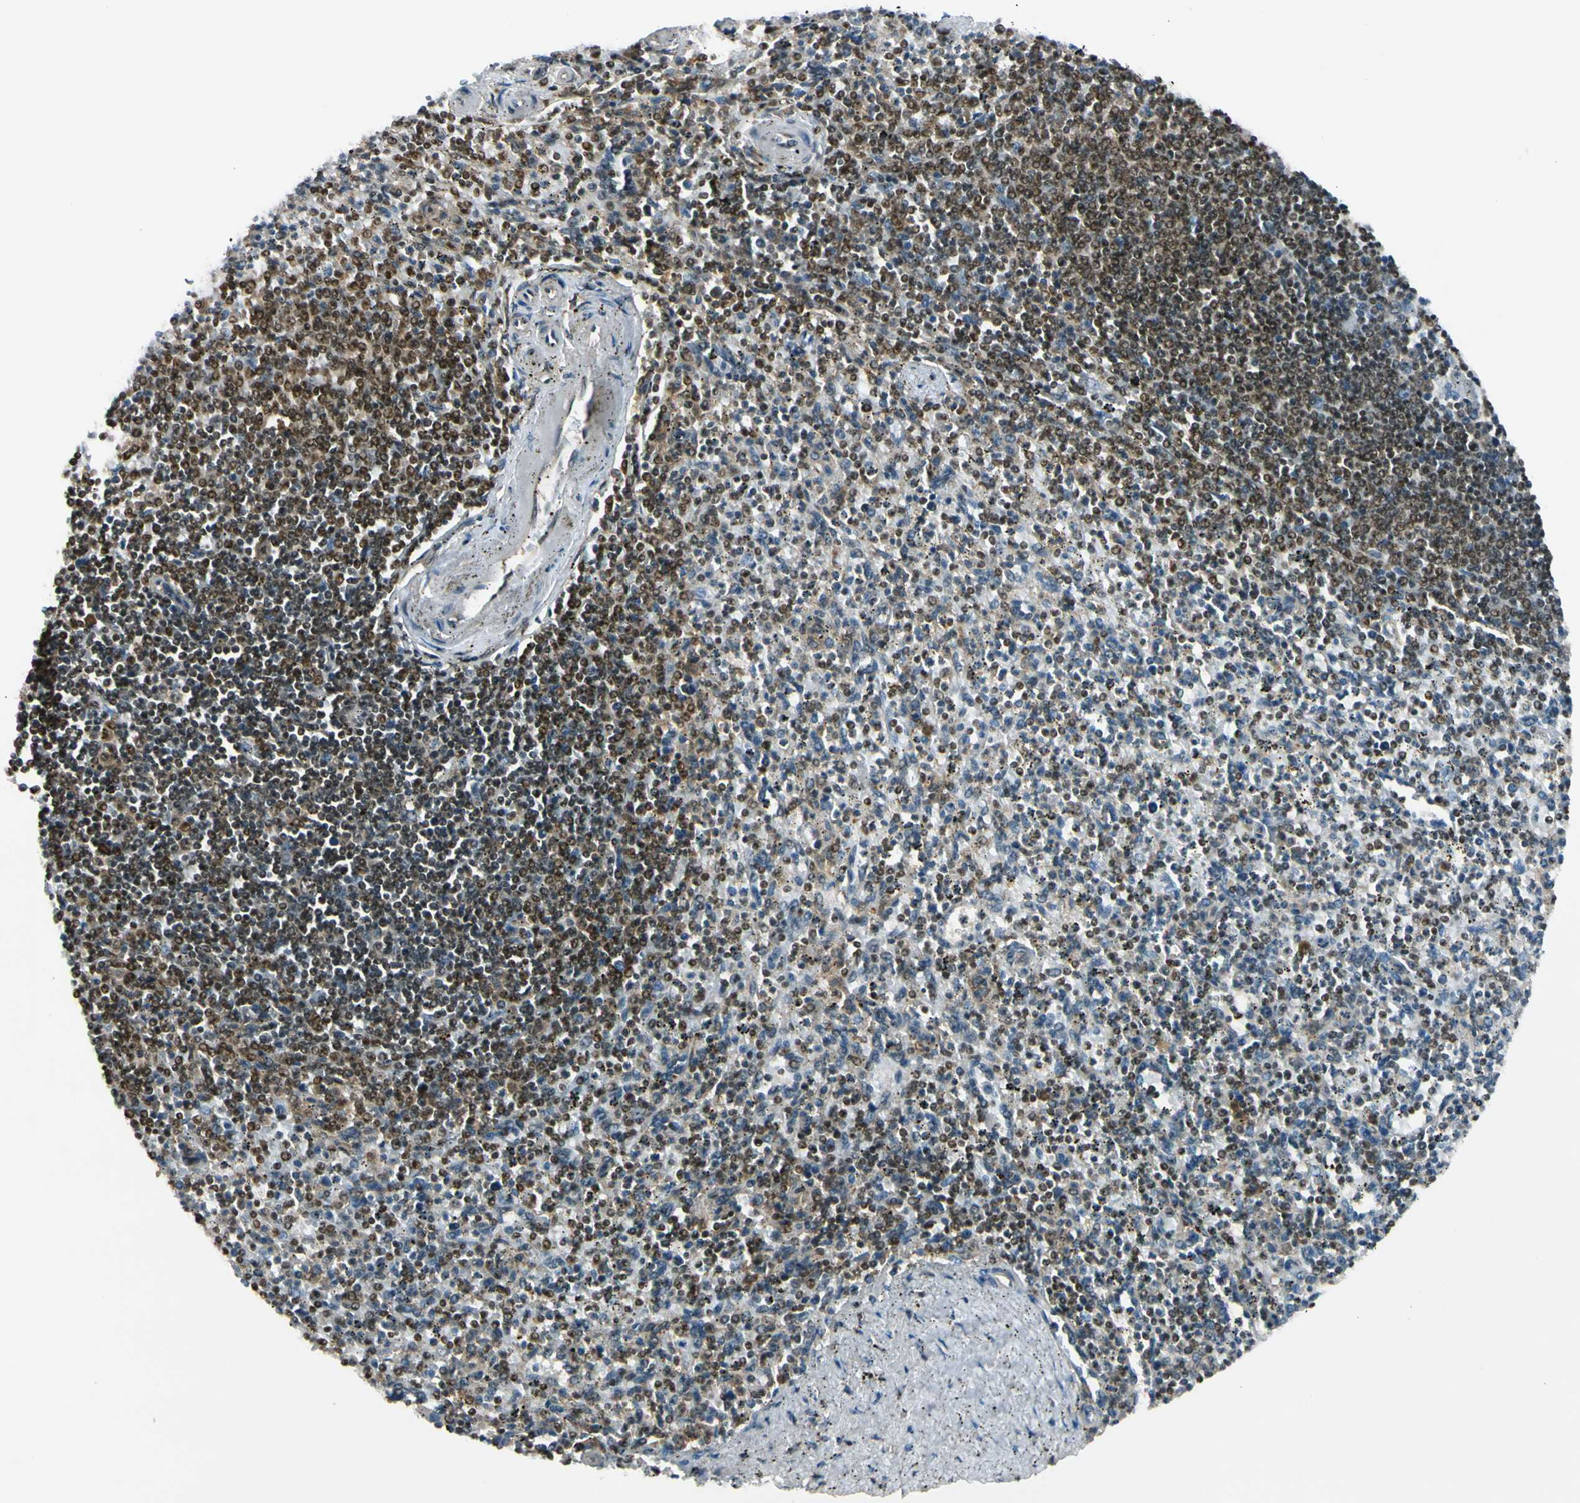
{"staining": {"intensity": "strong", "quantity": "25%-75%", "location": "nuclear"}, "tissue": "spleen", "cell_type": "Cells in red pulp", "image_type": "normal", "snomed": [{"axis": "morphology", "description": "Normal tissue, NOS"}, {"axis": "topography", "description": "Spleen"}], "caption": "A high-resolution micrograph shows IHC staining of benign spleen, which exhibits strong nuclear positivity in about 25%-75% of cells in red pulp.", "gene": "DAXX", "patient": {"sex": "male", "age": 72}}